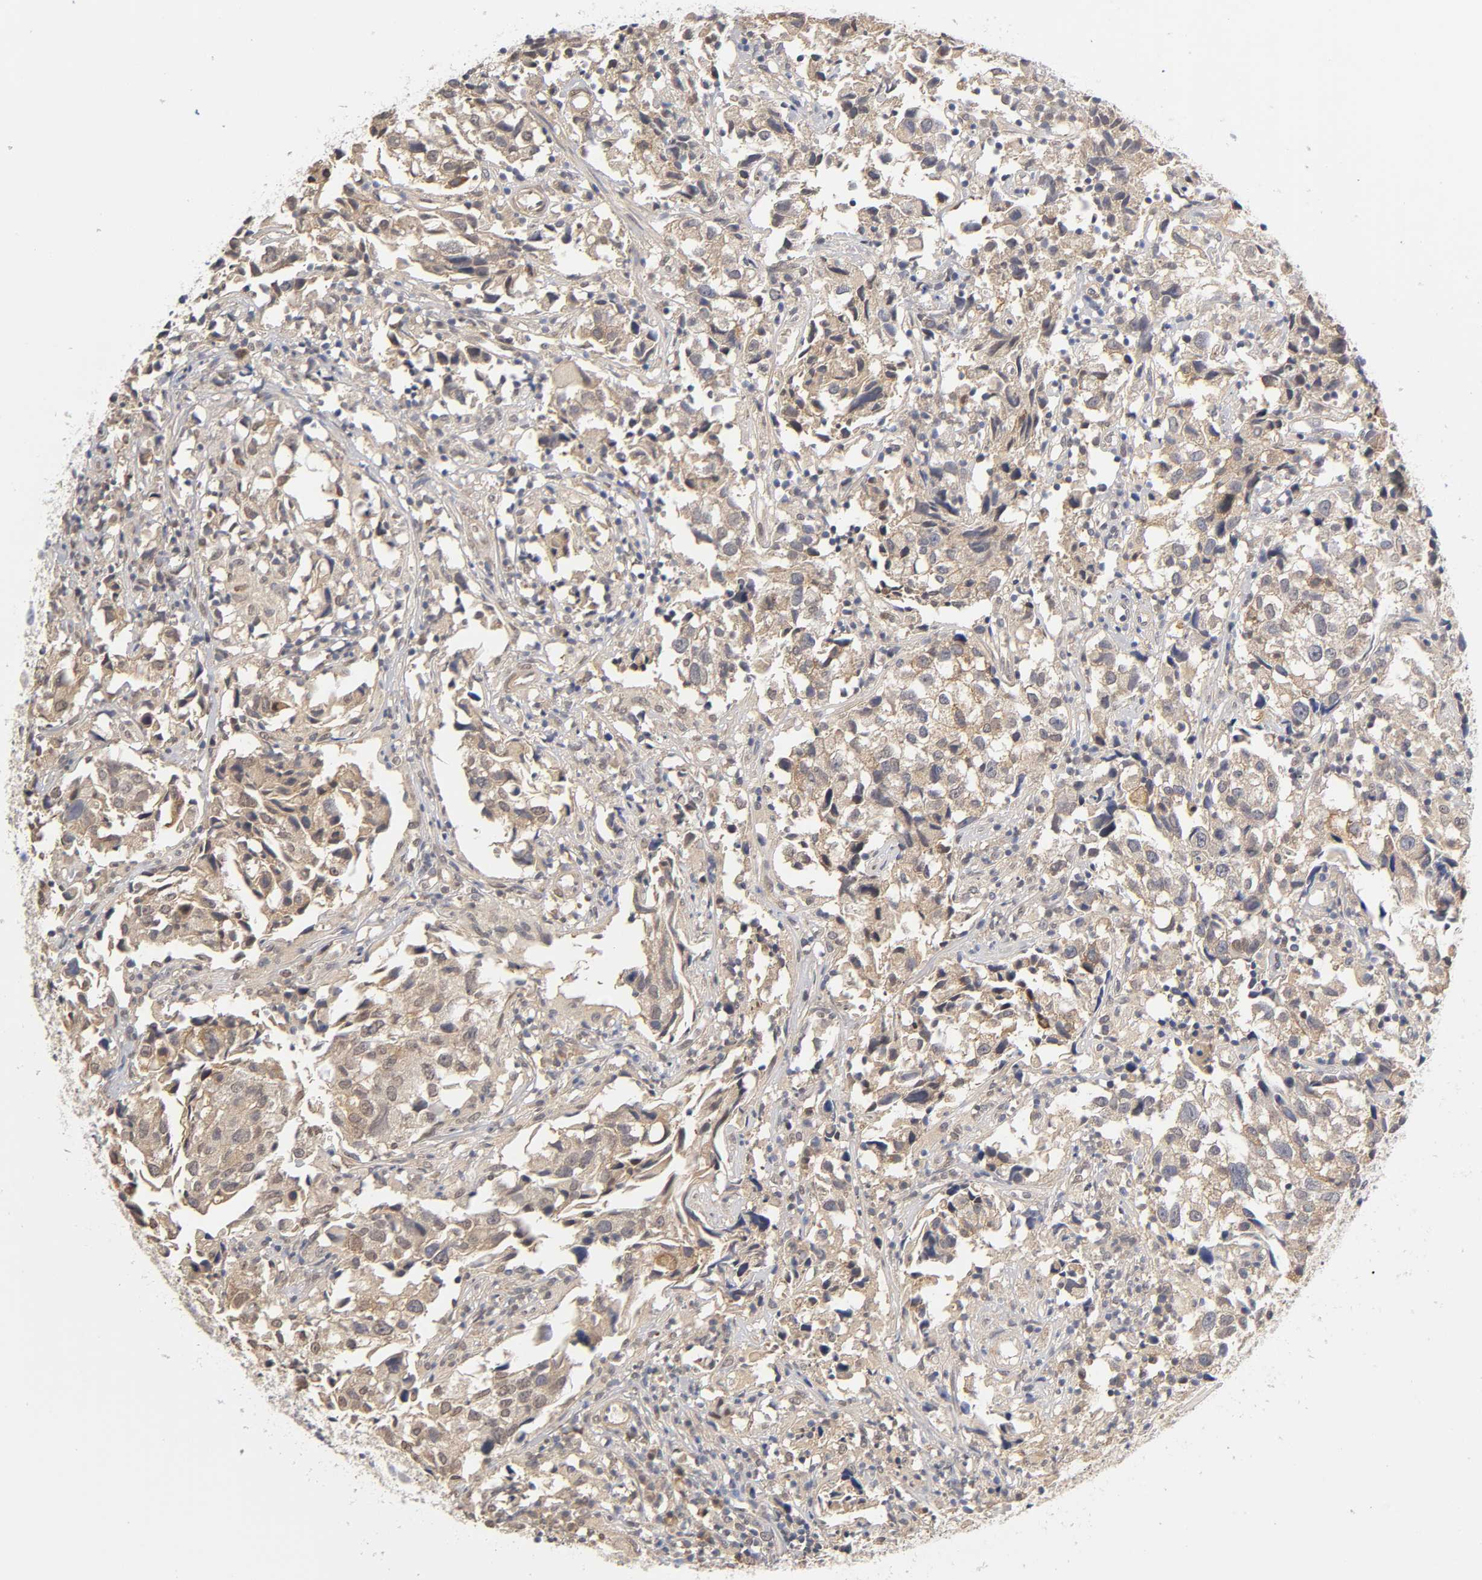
{"staining": {"intensity": "negative", "quantity": "none", "location": "none"}, "tissue": "urothelial cancer", "cell_type": "Tumor cells", "image_type": "cancer", "snomed": [{"axis": "morphology", "description": "Urothelial carcinoma, High grade"}, {"axis": "topography", "description": "Urinary bladder"}], "caption": "Urothelial cancer was stained to show a protein in brown. There is no significant staining in tumor cells. (Brightfield microscopy of DAB (3,3'-diaminobenzidine) immunohistochemistry (IHC) at high magnification).", "gene": "PDE5A", "patient": {"sex": "female", "age": 75}}